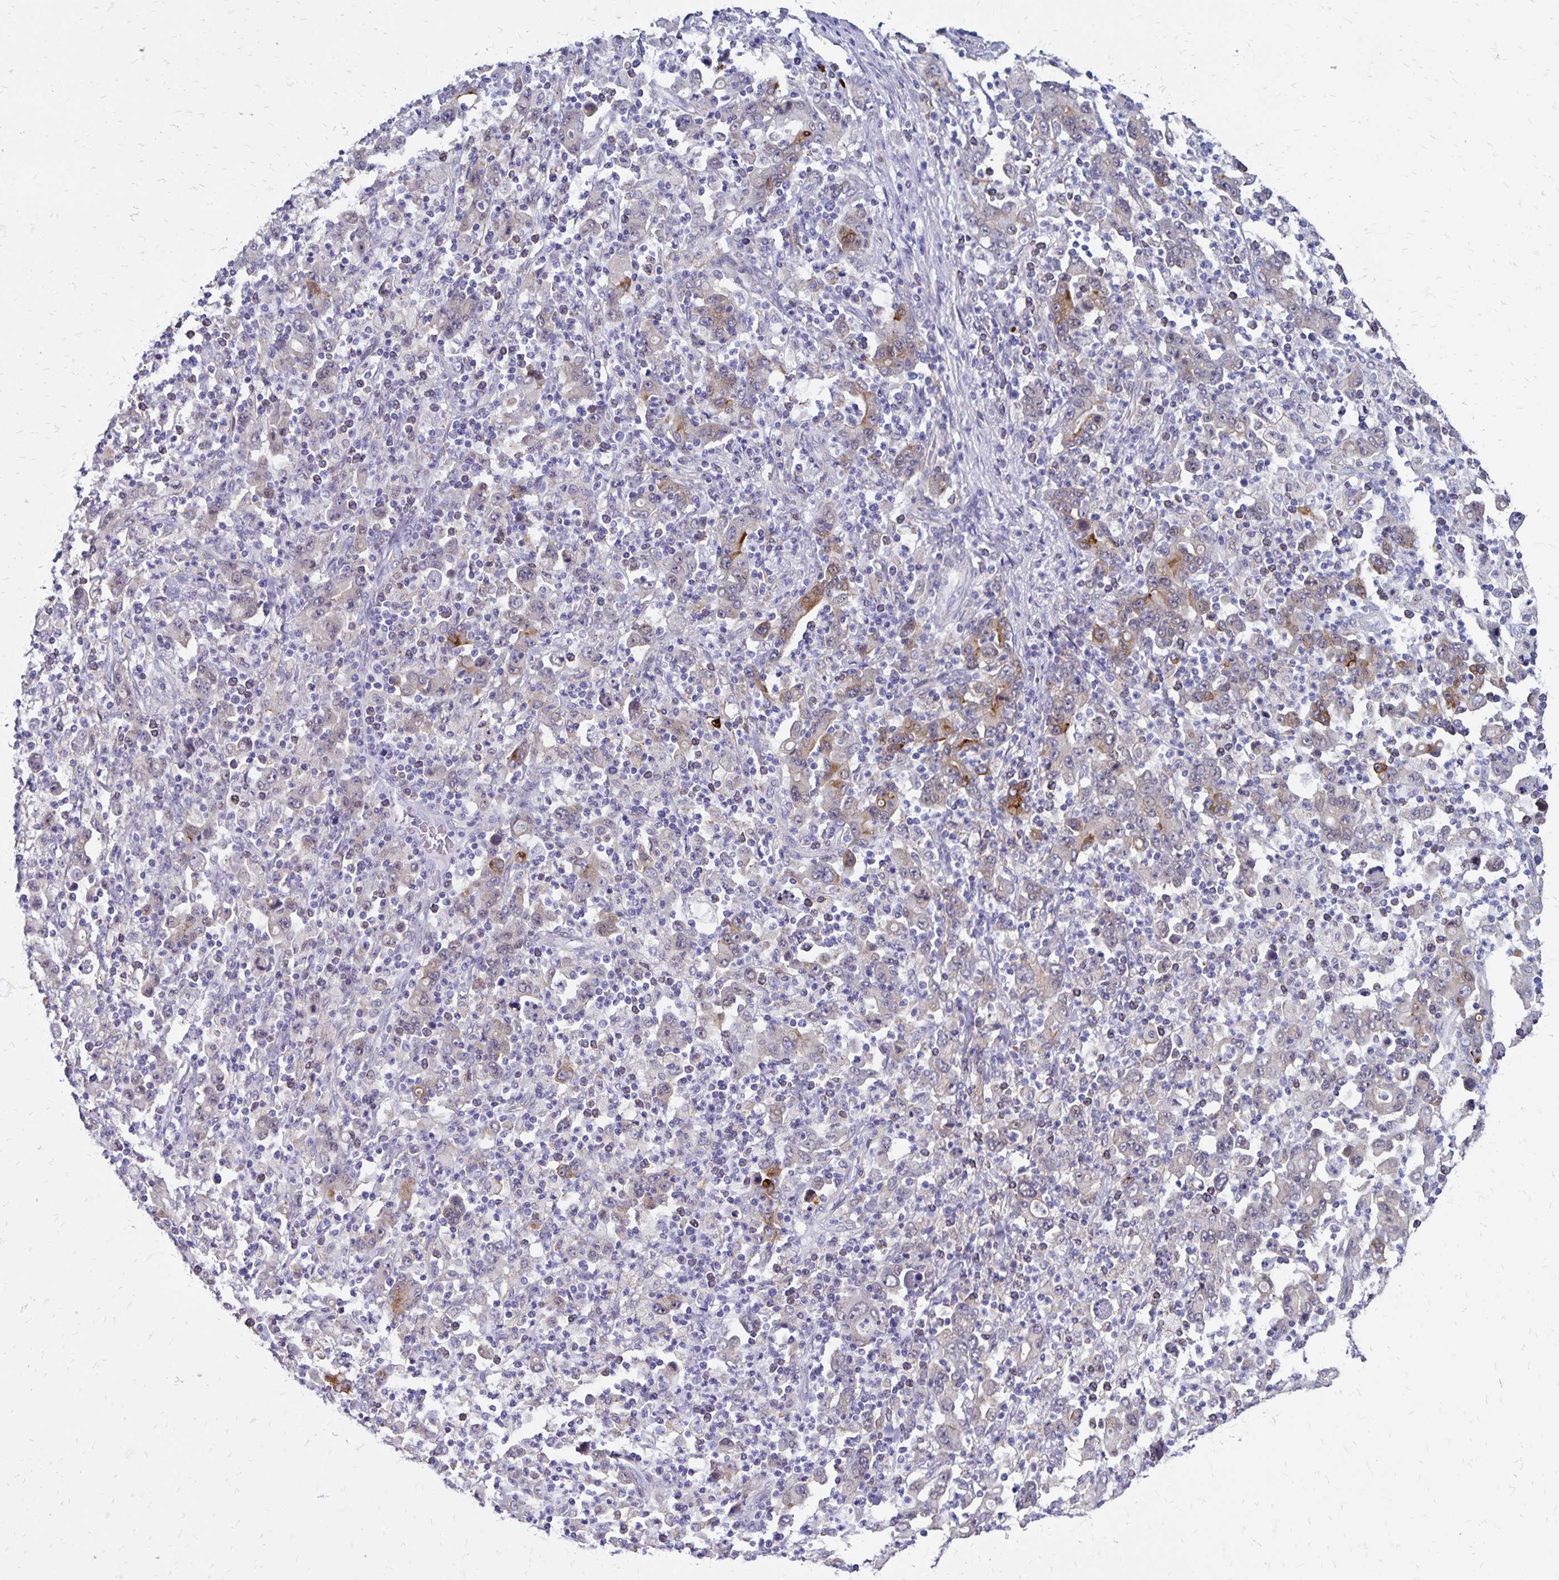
{"staining": {"intensity": "weak", "quantity": "<25%", "location": "cytoplasmic/membranous"}, "tissue": "stomach cancer", "cell_type": "Tumor cells", "image_type": "cancer", "snomed": [{"axis": "morphology", "description": "Adenocarcinoma, NOS"}, {"axis": "topography", "description": "Stomach, upper"}], "caption": "A histopathology image of stomach adenocarcinoma stained for a protein reveals no brown staining in tumor cells.", "gene": "TNS3", "patient": {"sex": "male", "age": 69}}